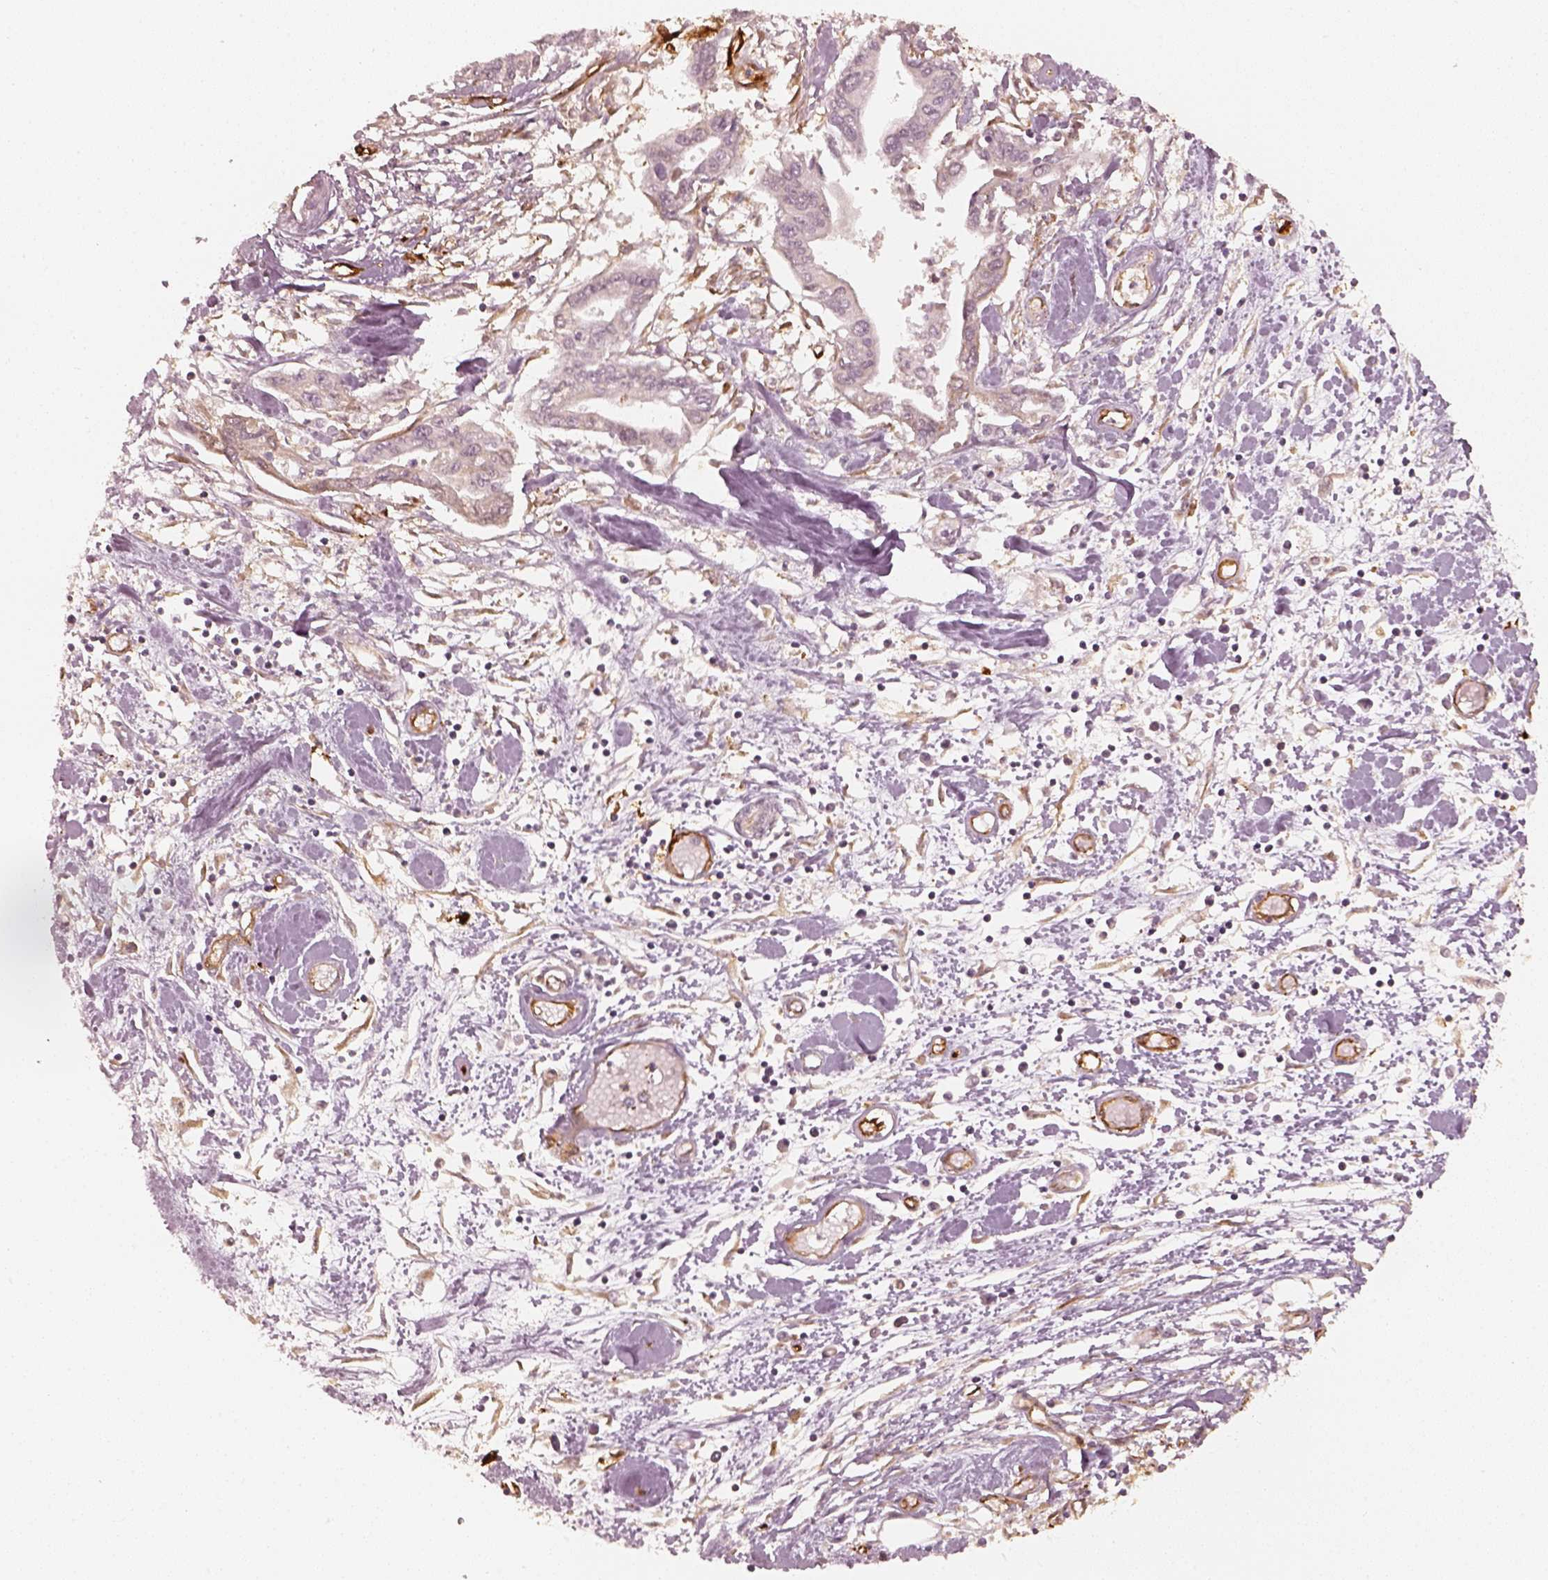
{"staining": {"intensity": "negative", "quantity": "none", "location": "none"}, "tissue": "pancreatic cancer", "cell_type": "Tumor cells", "image_type": "cancer", "snomed": [{"axis": "morphology", "description": "Adenocarcinoma, NOS"}, {"axis": "topography", "description": "Pancreas"}], "caption": "This is an immunohistochemistry micrograph of human pancreatic cancer (adenocarcinoma). There is no positivity in tumor cells.", "gene": "FSCN1", "patient": {"sex": "male", "age": 60}}